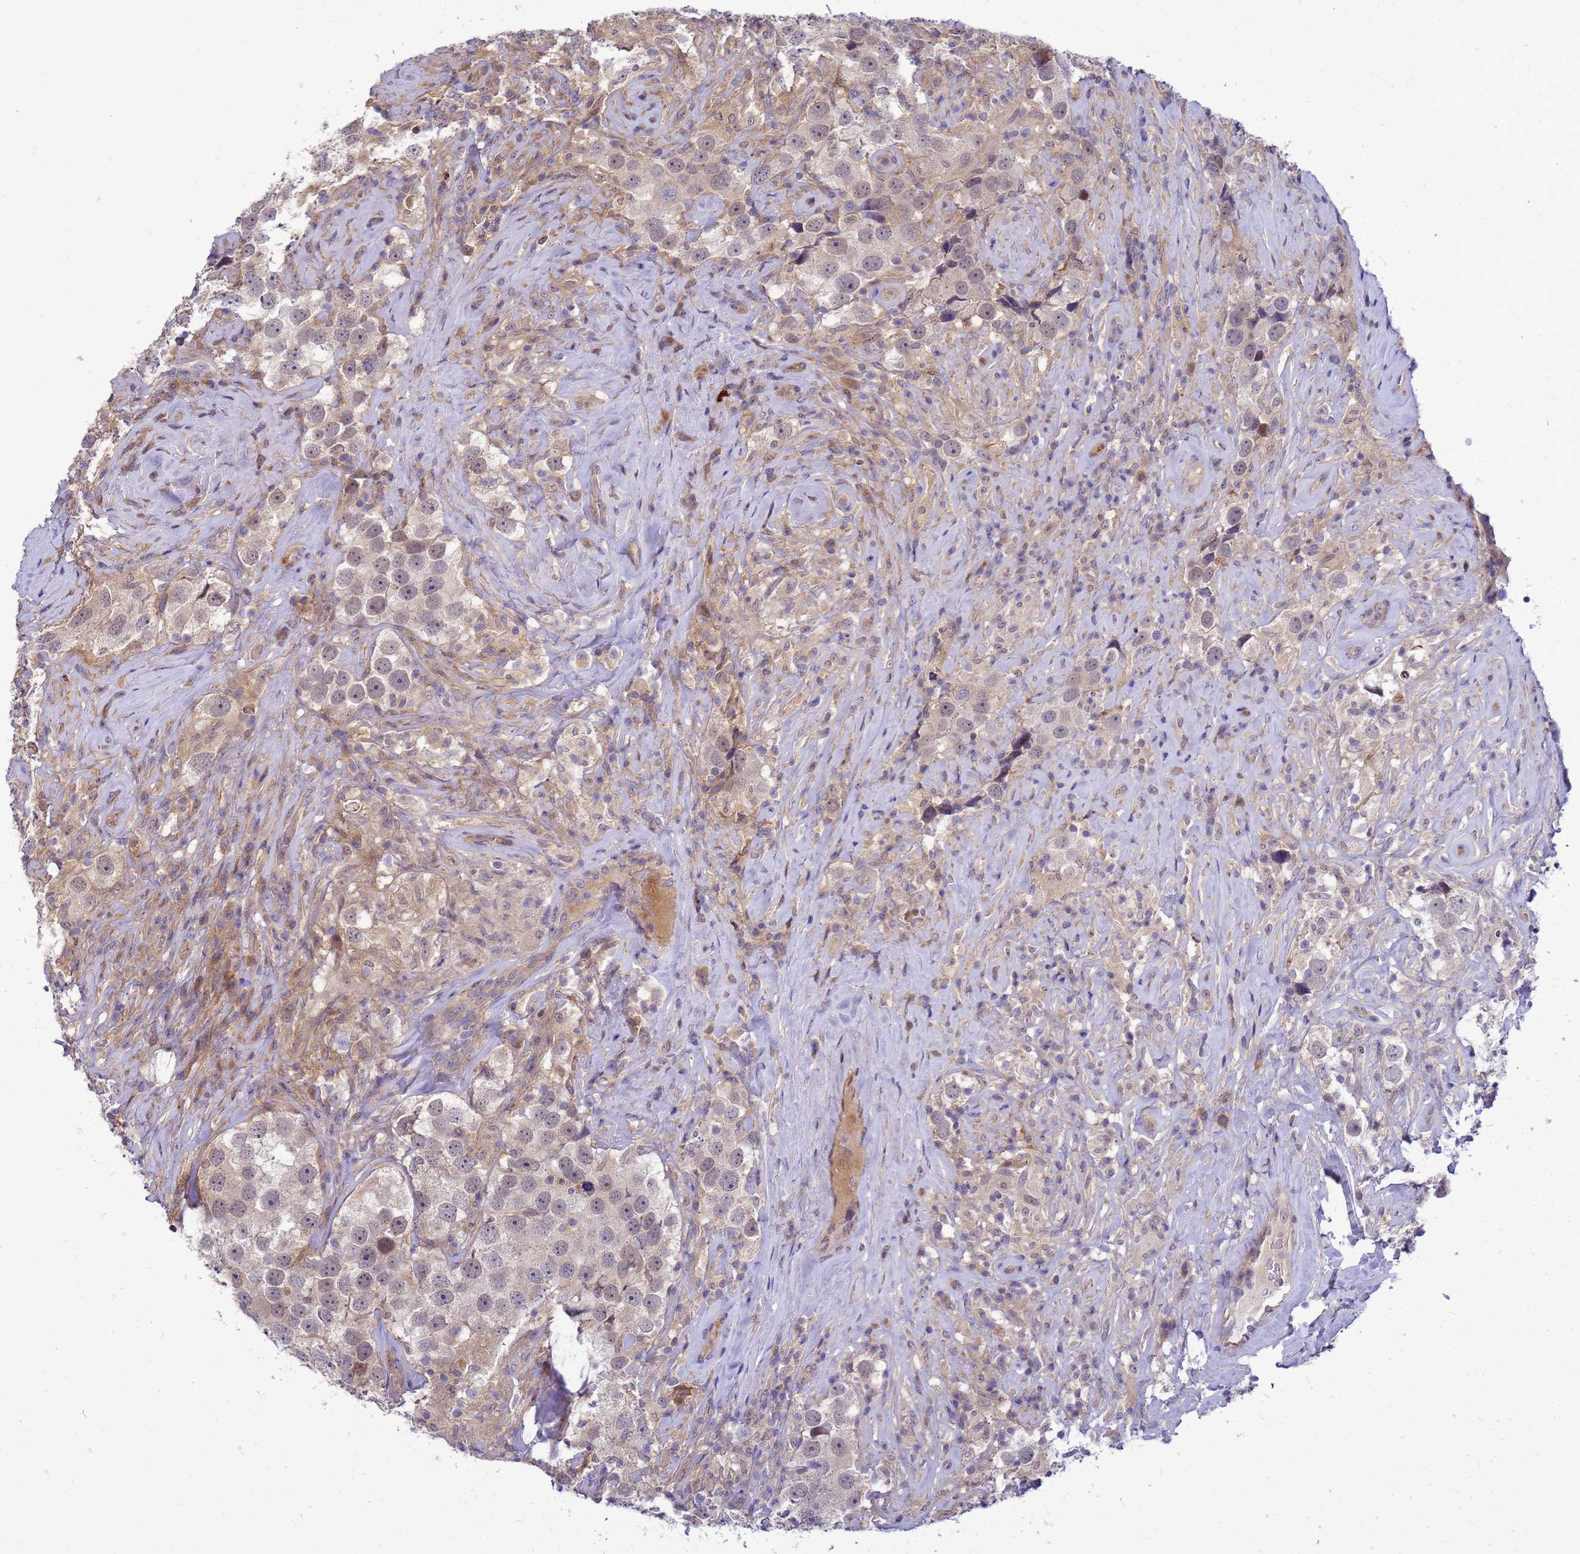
{"staining": {"intensity": "negative", "quantity": "none", "location": "none"}, "tissue": "testis cancer", "cell_type": "Tumor cells", "image_type": "cancer", "snomed": [{"axis": "morphology", "description": "Seminoma, NOS"}, {"axis": "topography", "description": "Testis"}], "caption": "Immunohistochemistry (IHC) micrograph of neoplastic tissue: testis cancer stained with DAB demonstrates no significant protein positivity in tumor cells.", "gene": "ENOPH1", "patient": {"sex": "male", "age": 49}}